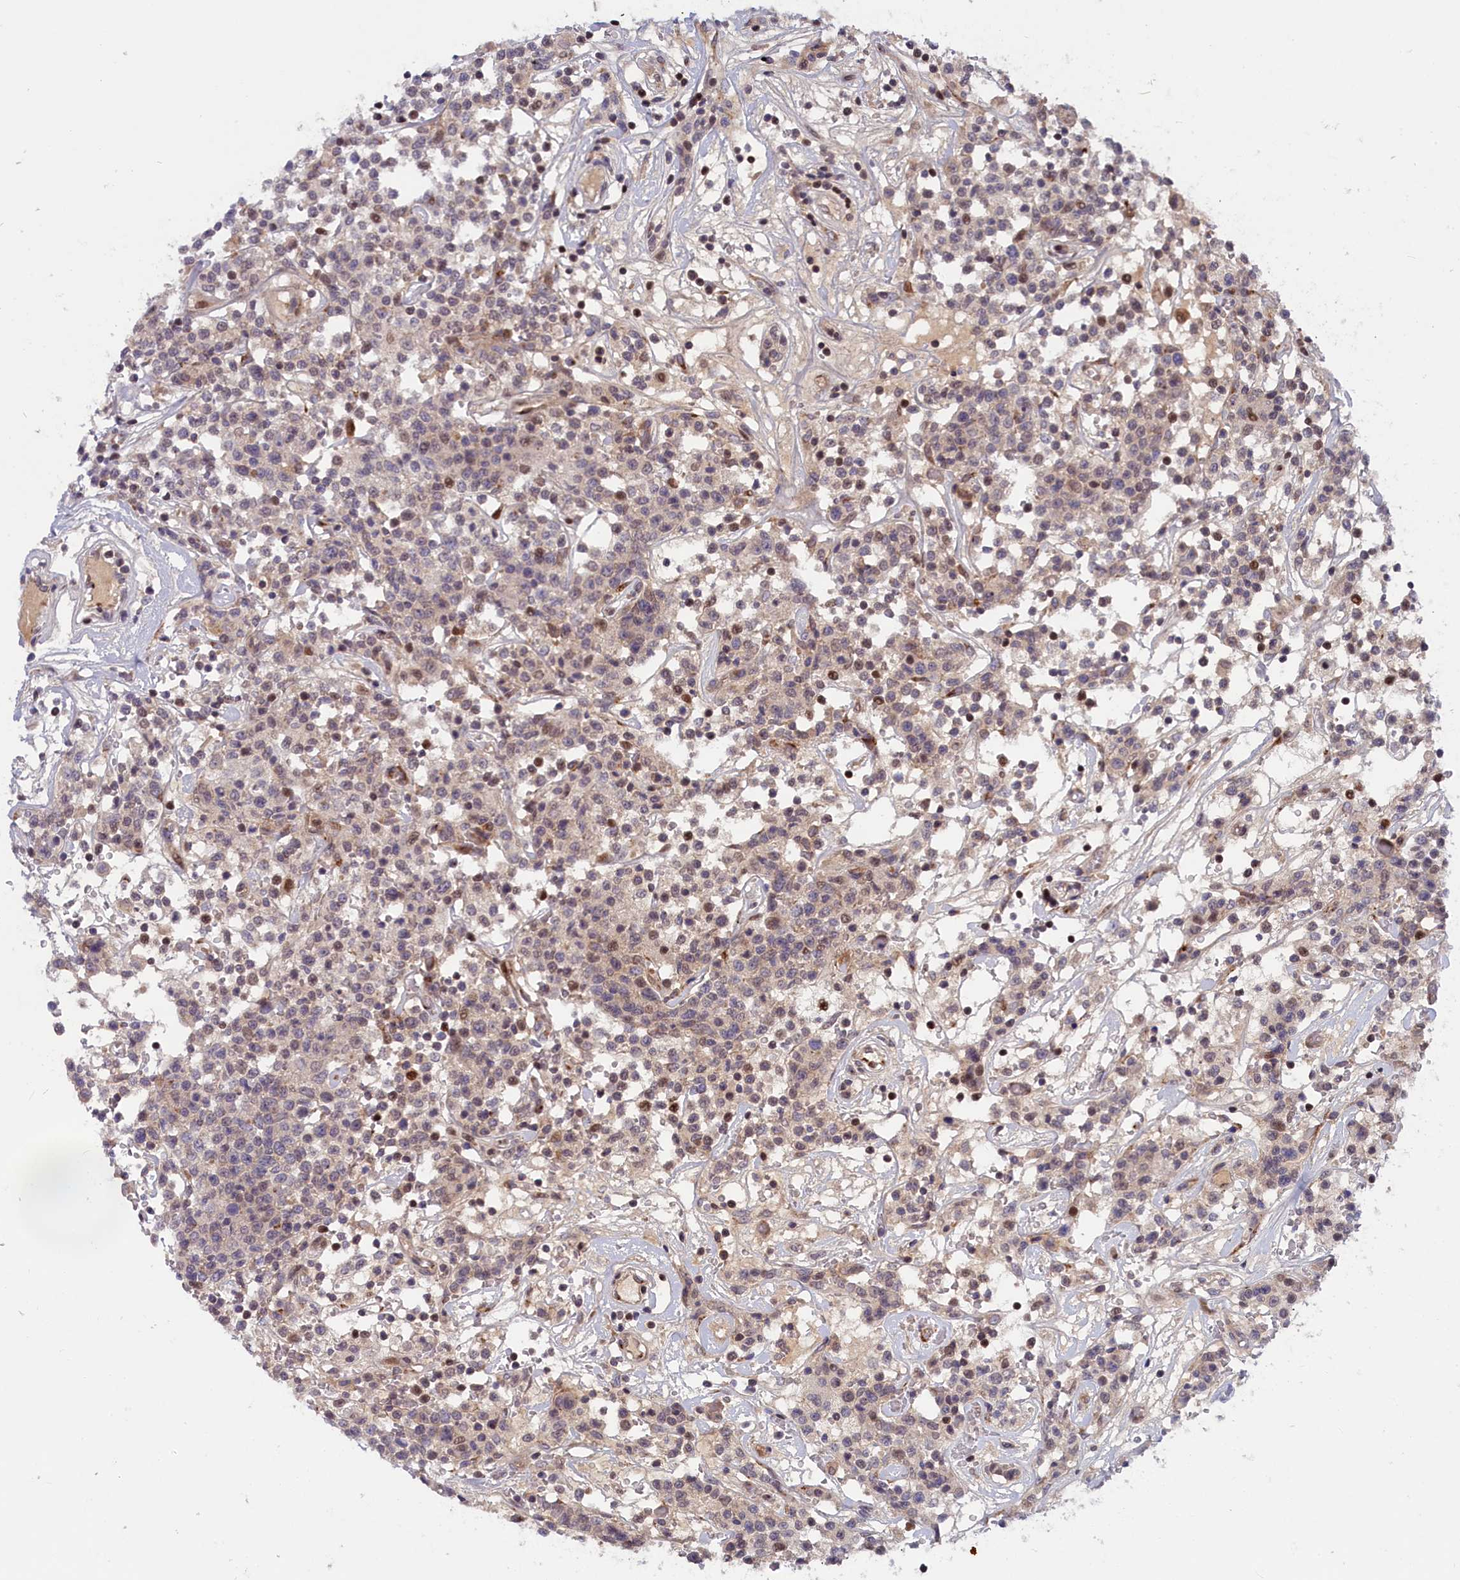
{"staining": {"intensity": "weak", "quantity": "<25%", "location": "nuclear"}, "tissue": "lymphoma", "cell_type": "Tumor cells", "image_type": "cancer", "snomed": [{"axis": "morphology", "description": "Malignant lymphoma, non-Hodgkin's type, Low grade"}, {"axis": "topography", "description": "Small intestine"}], "caption": "Tumor cells show no significant protein positivity in malignant lymphoma, non-Hodgkin's type (low-grade).", "gene": "CHST12", "patient": {"sex": "female", "age": 59}}